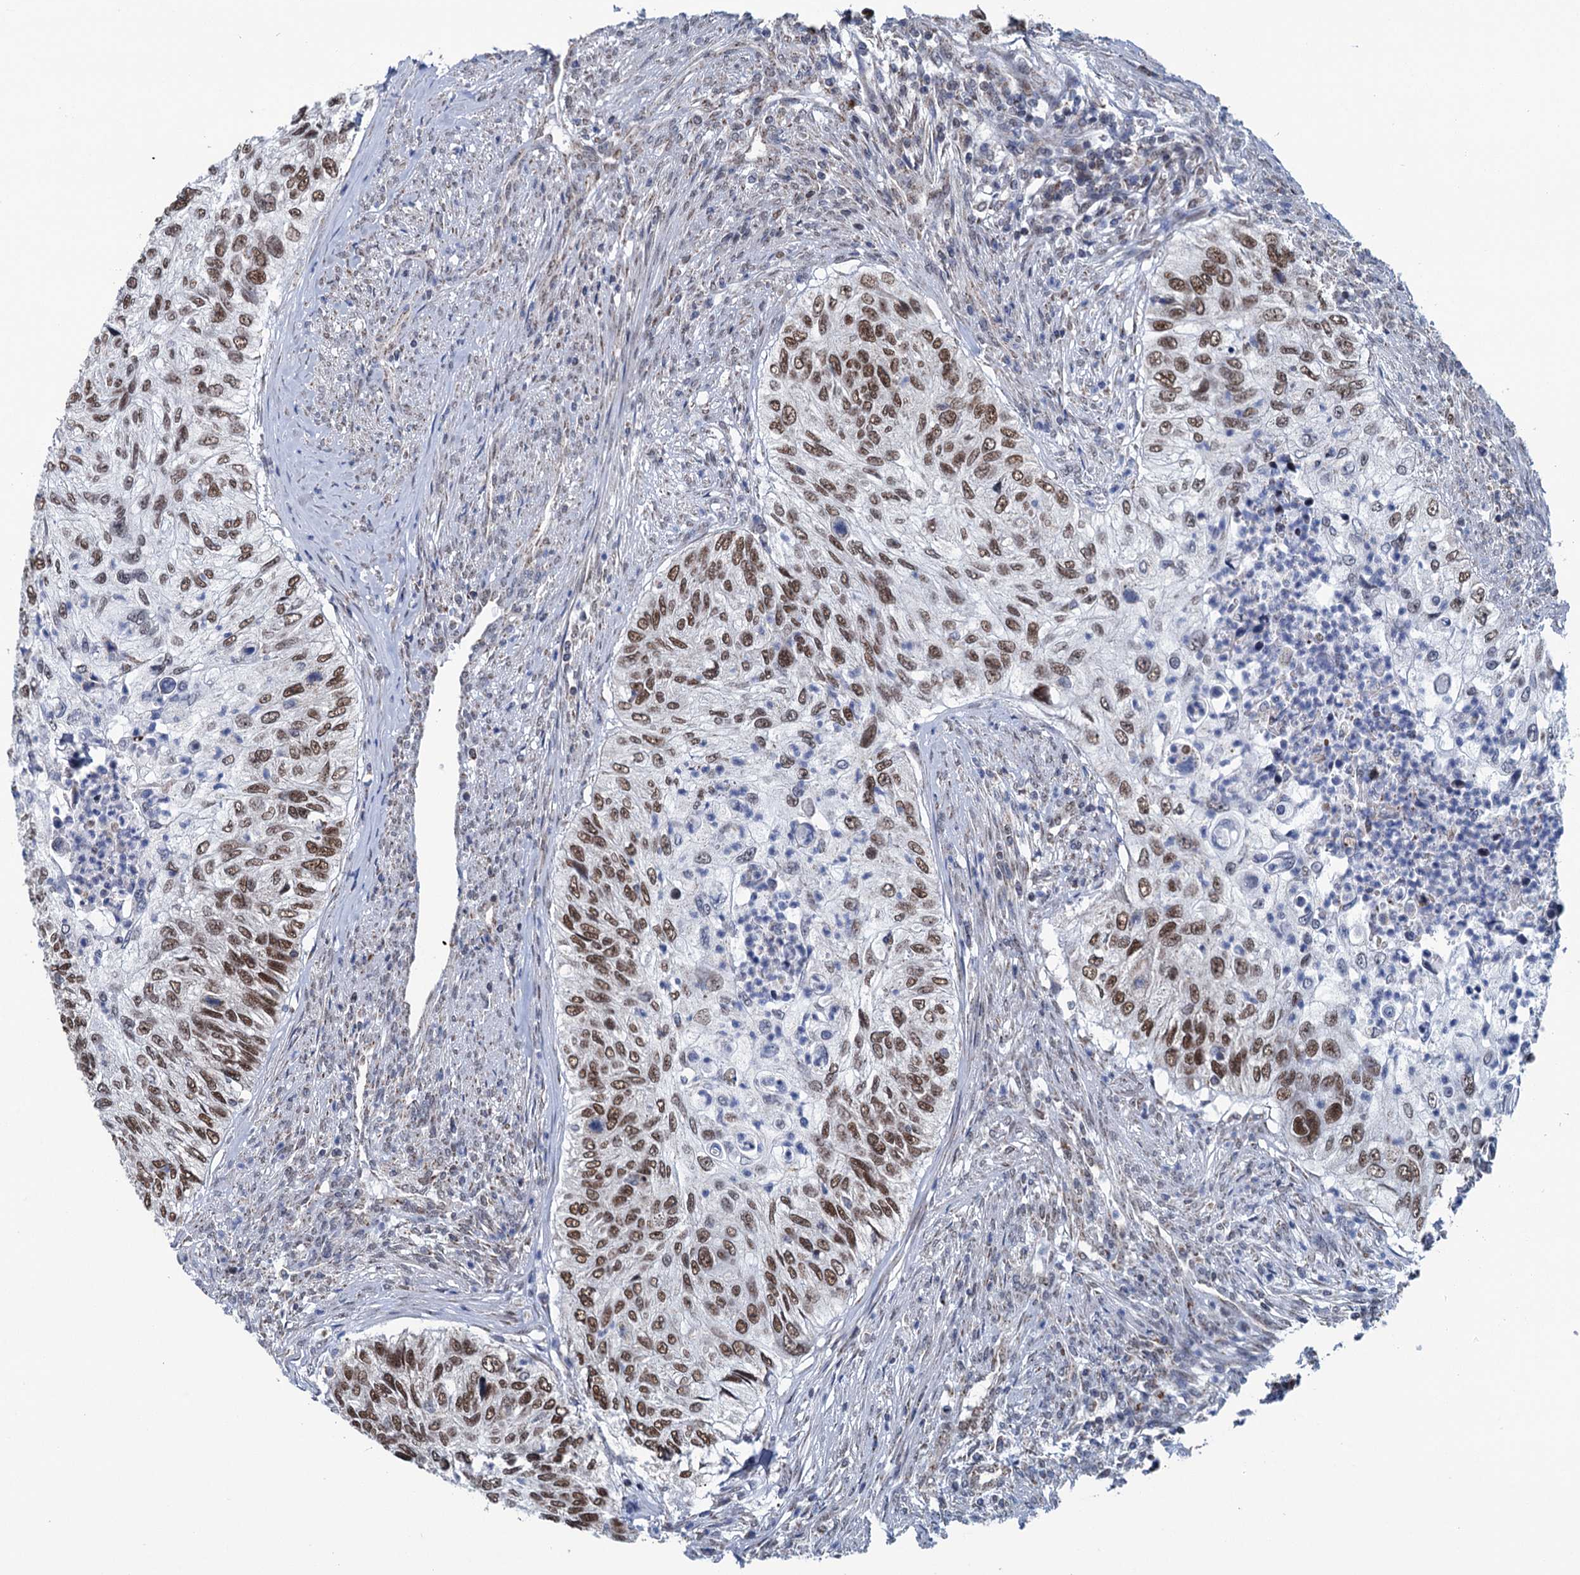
{"staining": {"intensity": "strong", "quantity": ">75%", "location": "nuclear"}, "tissue": "urothelial cancer", "cell_type": "Tumor cells", "image_type": "cancer", "snomed": [{"axis": "morphology", "description": "Urothelial carcinoma, High grade"}, {"axis": "topography", "description": "Urinary bladder"}], "caption": "Immunohistochemical staining of urothelial carcinoma (high-grade) reveals high levels of strong nuclear positivity in about >75% of tumor cells. The protein of interest is shown in brown color, while the nuclei are stained blue.", "gene": "MORN3", "patient": {"sex": "female", "age": 60}}